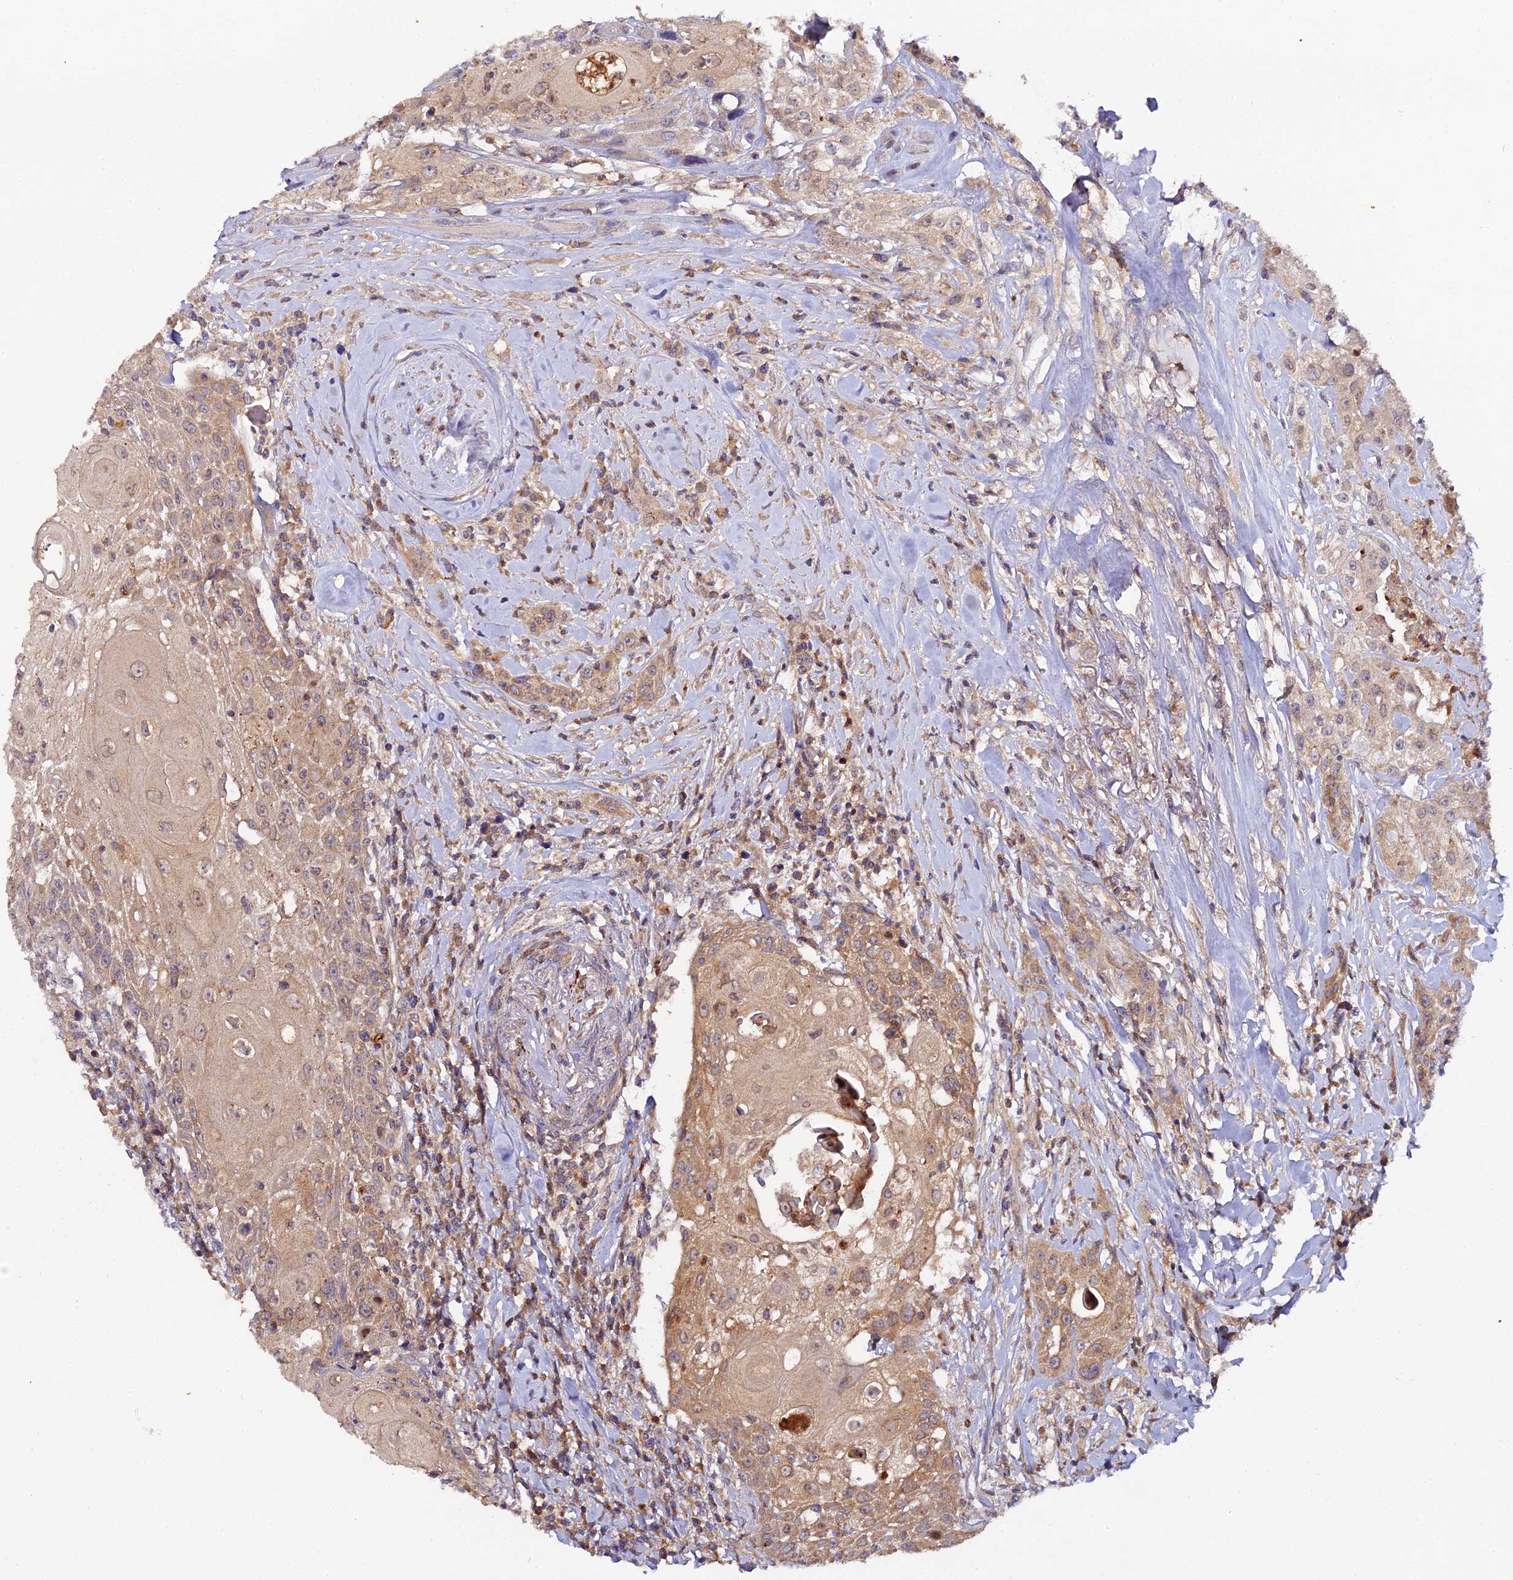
{"staining": {"intensity": "moderate", "quantity": ">75%", "location": "cytoplasmic/membranous"}, "tissue": "head and neck cancer", "cell_type": "Tumor cells", "image_type": "cancer", "snomed": [{"axis": "morphology", "description": "Squamous cell carcinoma, NOS"}, {"axis": "topography", "description": "Oral tissue"}, {"axis": "topography", "description": "Head-Neck"}], "caption": "Tumor cells demonstrate medium levels of moderate cytoplasmic/membranous expression in about >75% of cells in human head and neck squamous cell carcinoma.", "gene": "TRIM26", "patient": {"sex": "female", "age": 82}}